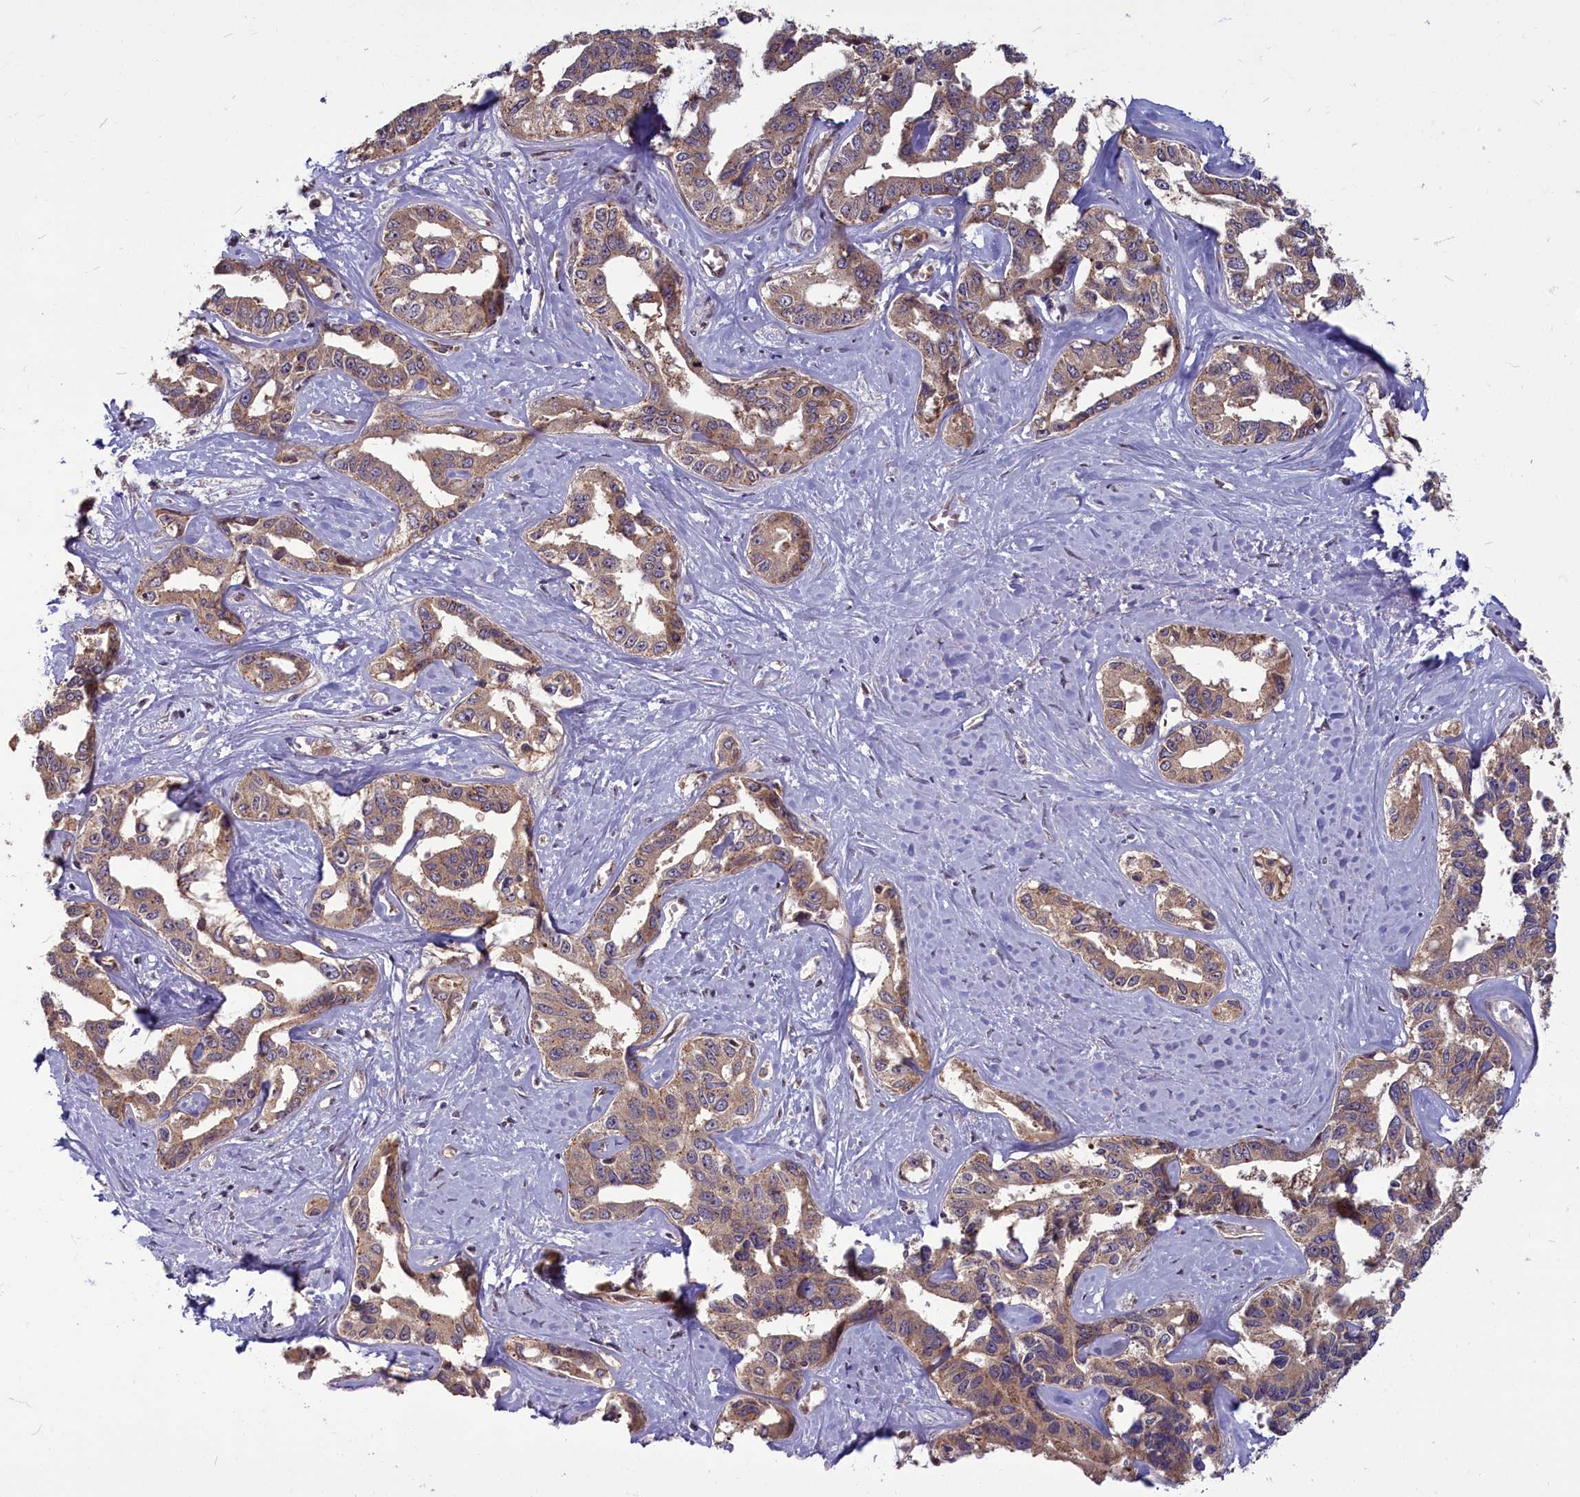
{"staining": {"intensity": "moderate", "quantity": ">75%", "location": "cytoplasmic/membranous"}, "tissue": "liver cancer", "cell_type": "Tumor cells", "image_type": "cancer", "snomed": [{"axis": "morphology", "description": "Cholangiocarcinoma"}, {"axis": "topography", "description": "Liver"}], "caption": "Liver cholangiocarcinoma was stained to show a protein in brown. There is medium levels of moderate cytoplasmic/membranous staining in approximately >75% of tumor cells. Immunohistochemistry stains the protein of interest in brown and the nuclei are stained blue.", "gene": "MYCBP", "patient": {"sex": "male", "age": 59}}